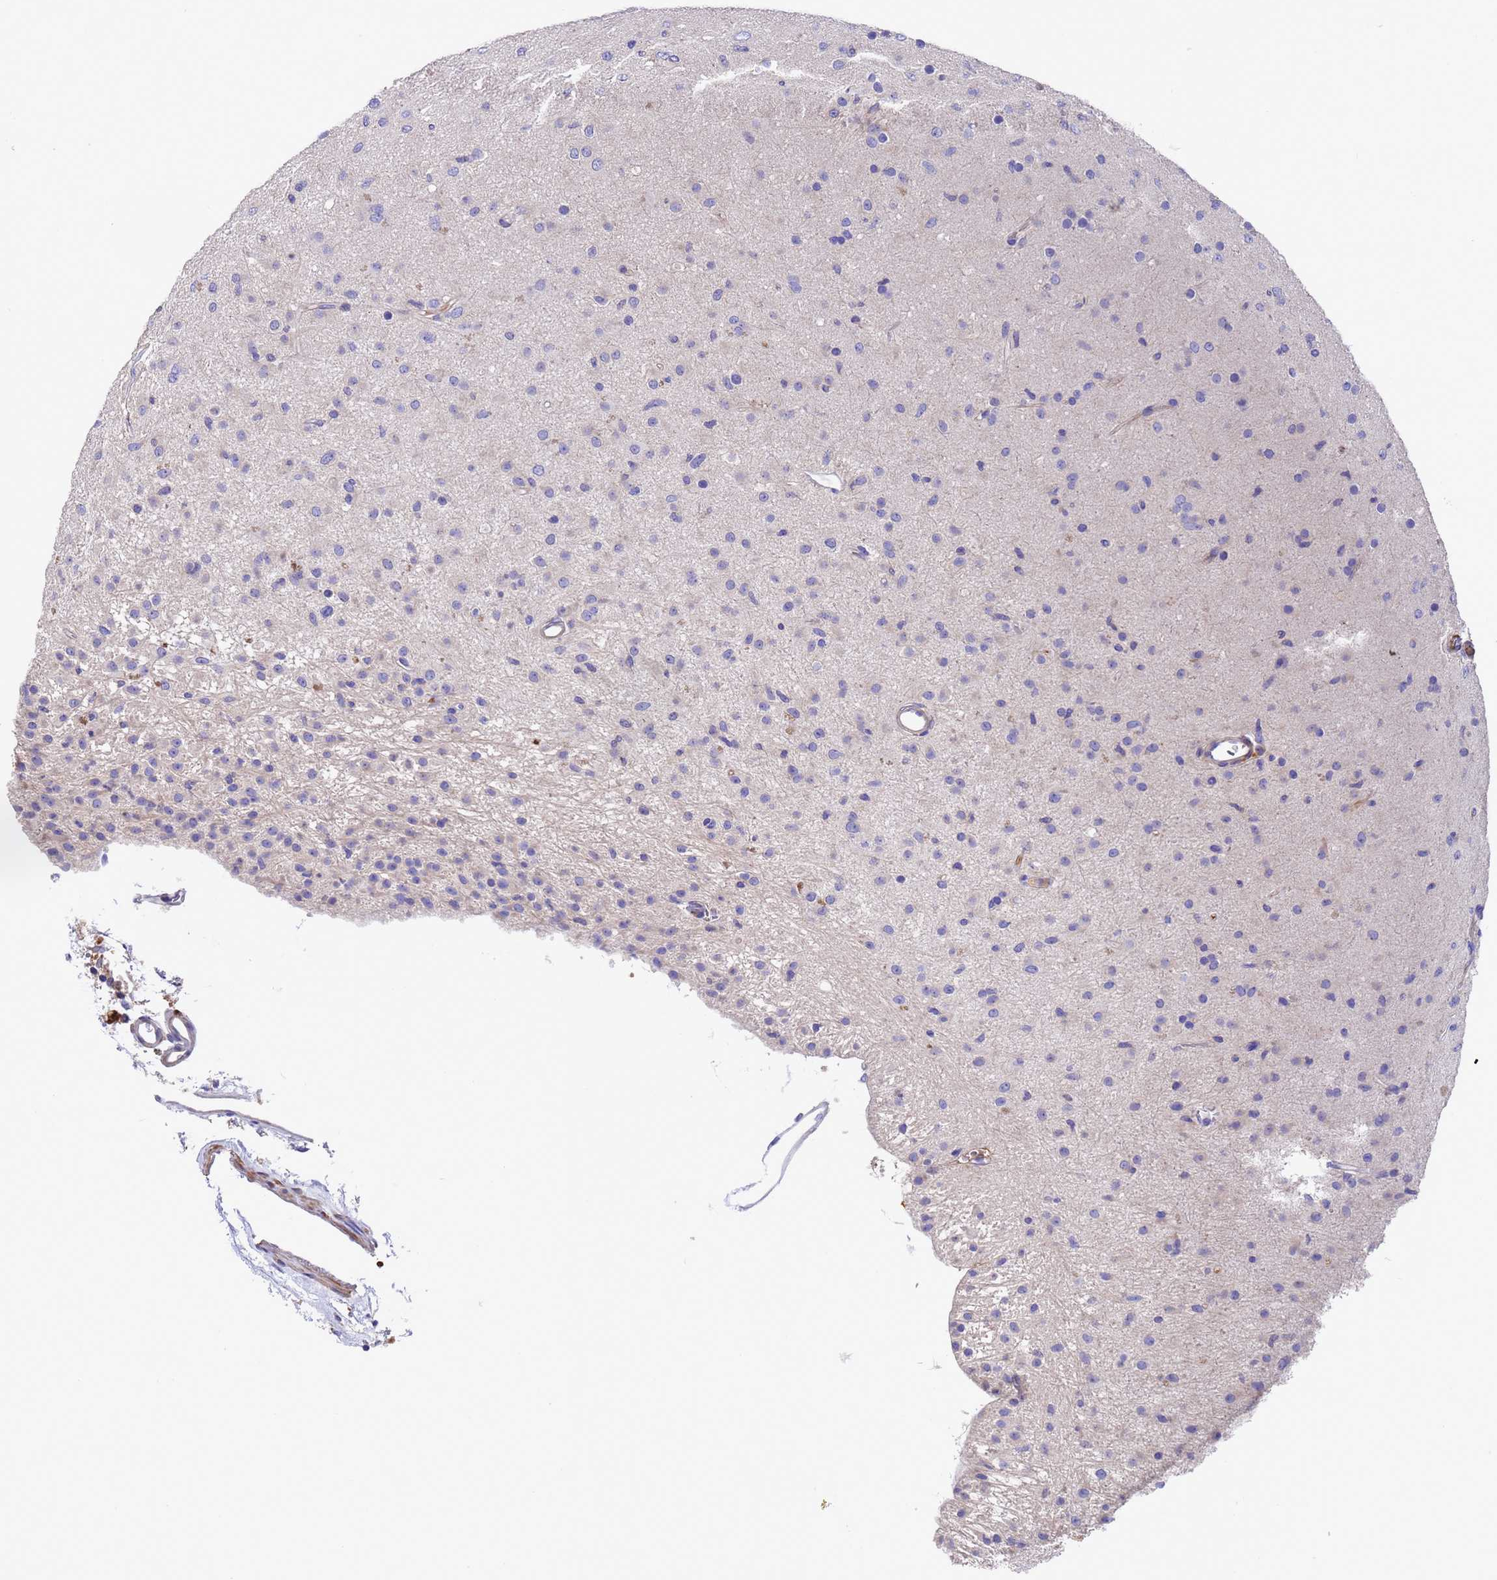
{"staining": {"intensity": "negative", "quantity": "none", "location": "none"}, "tissue": "glioma", "cell_type": "Tumor cells", "image_type": "cancer", "snomed": [{"axis": "morphology", "description": "Glioma, malignant, Low grade"}, {"axis": "topography", "description": "Brain"}], "caption": "Human glioma stained for a protein using immunohistochemistry displays no expression in tumor cells.", "gene": "ELP6", "patient": {"sex": "male", "age": 65}}